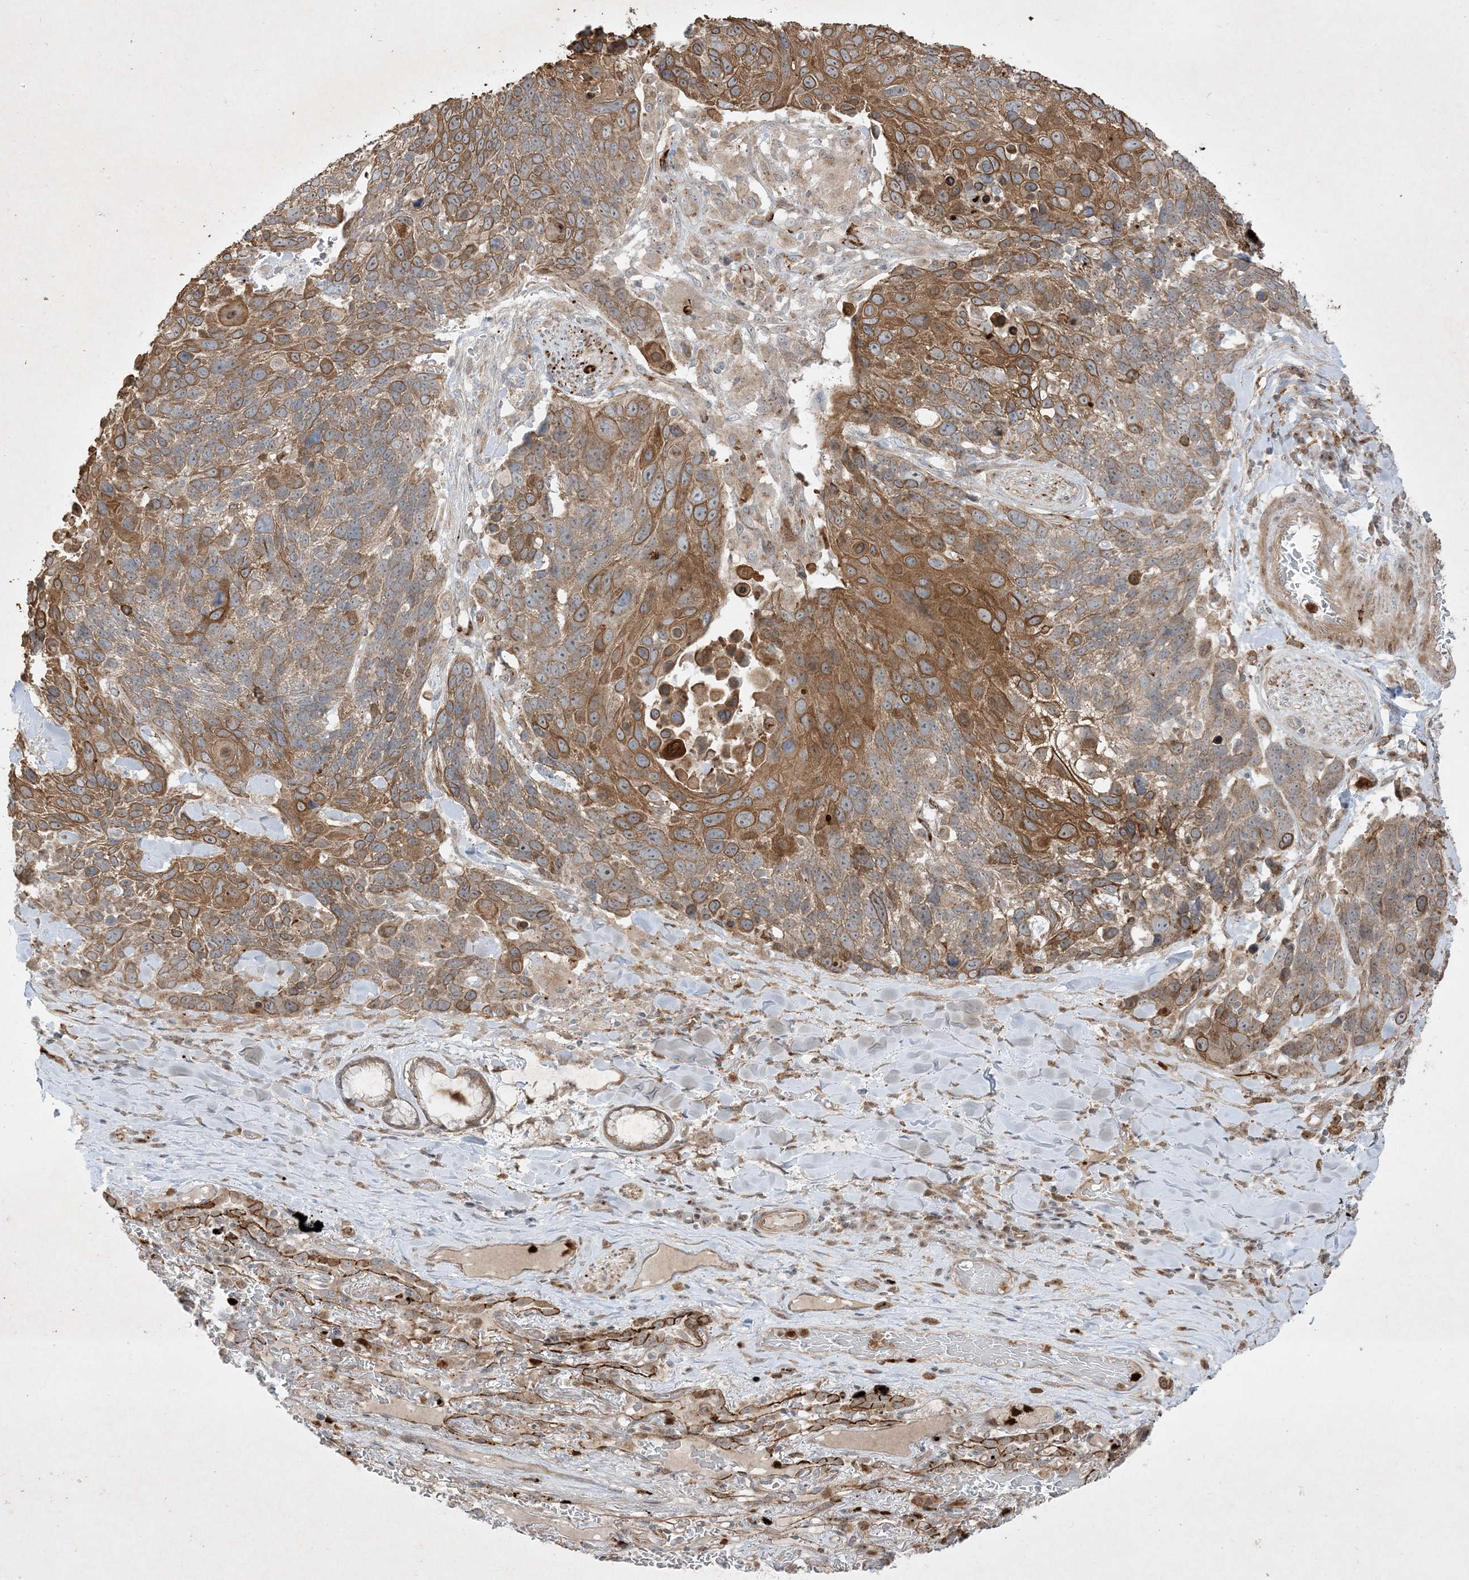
{"staining": {"intensity": "strong", "quantity": "25%-75%", "location": "cytoplasmic/membranous"}, "tissue": "lung cancer", "cell_type": "Tumor cells", "image_type": "cancer", "snomed": [{"axis": "morphology", "description": "Squamous cell carcinoma, NOS"}, {"axis": "topography", "description": "Lung"}], "caption": "Tumor cells exhibit strong cytoplasmic/membranous positivity in approximately 25%-75% of cells in lung squamous cell carcinoma. The staining was performed using DAB (3,3'-diaminobenzidine) to visualize the protein expression in brown, while the nuclei were stained in blue with hematoxylin (Magnification: 20x).", "gene": "IFT57", "patient": {"sex": "male", "age": 66}}